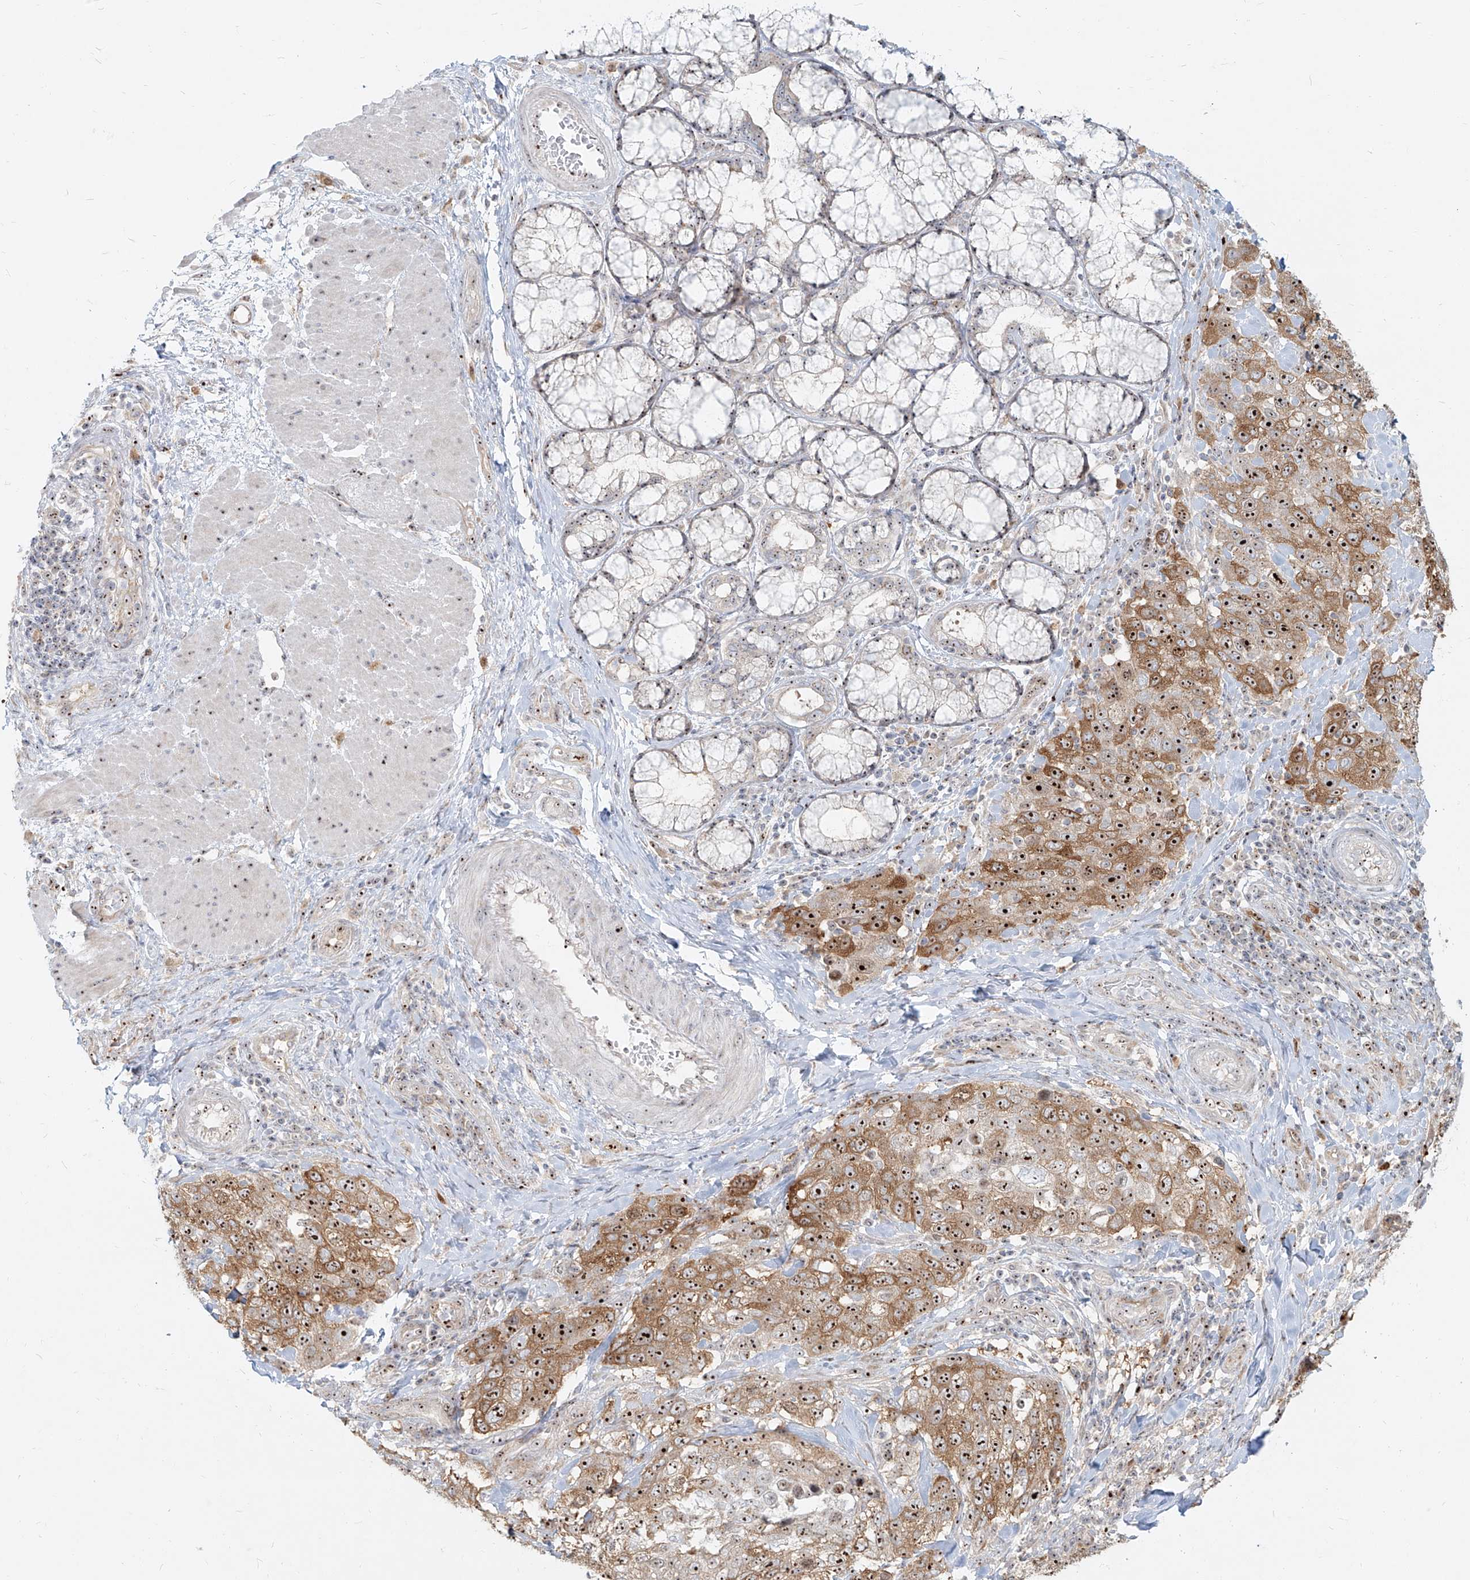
{"staining": {"intensity": "strong", "quantity": ">75%", "location": "cytoplasmic/membranous,nuclear"}, "tissue": "stomach cancer", "cell_type": "Tumor cells", "image_type": "cancer", "snomed": [{"axis": "morphology", "description": "Adenocarcinoma, NOS"}, {"axis": "topography", "description": "Stomach"}], "caption": "This is a micrograph of IHC staining of stomach adenocarcinoma, which shows strong staining in the cytoplasmic/membranous and nuclear of tumor cells.", "gene": "BYSL", "patient": {"sex": "male", "age": 48}}